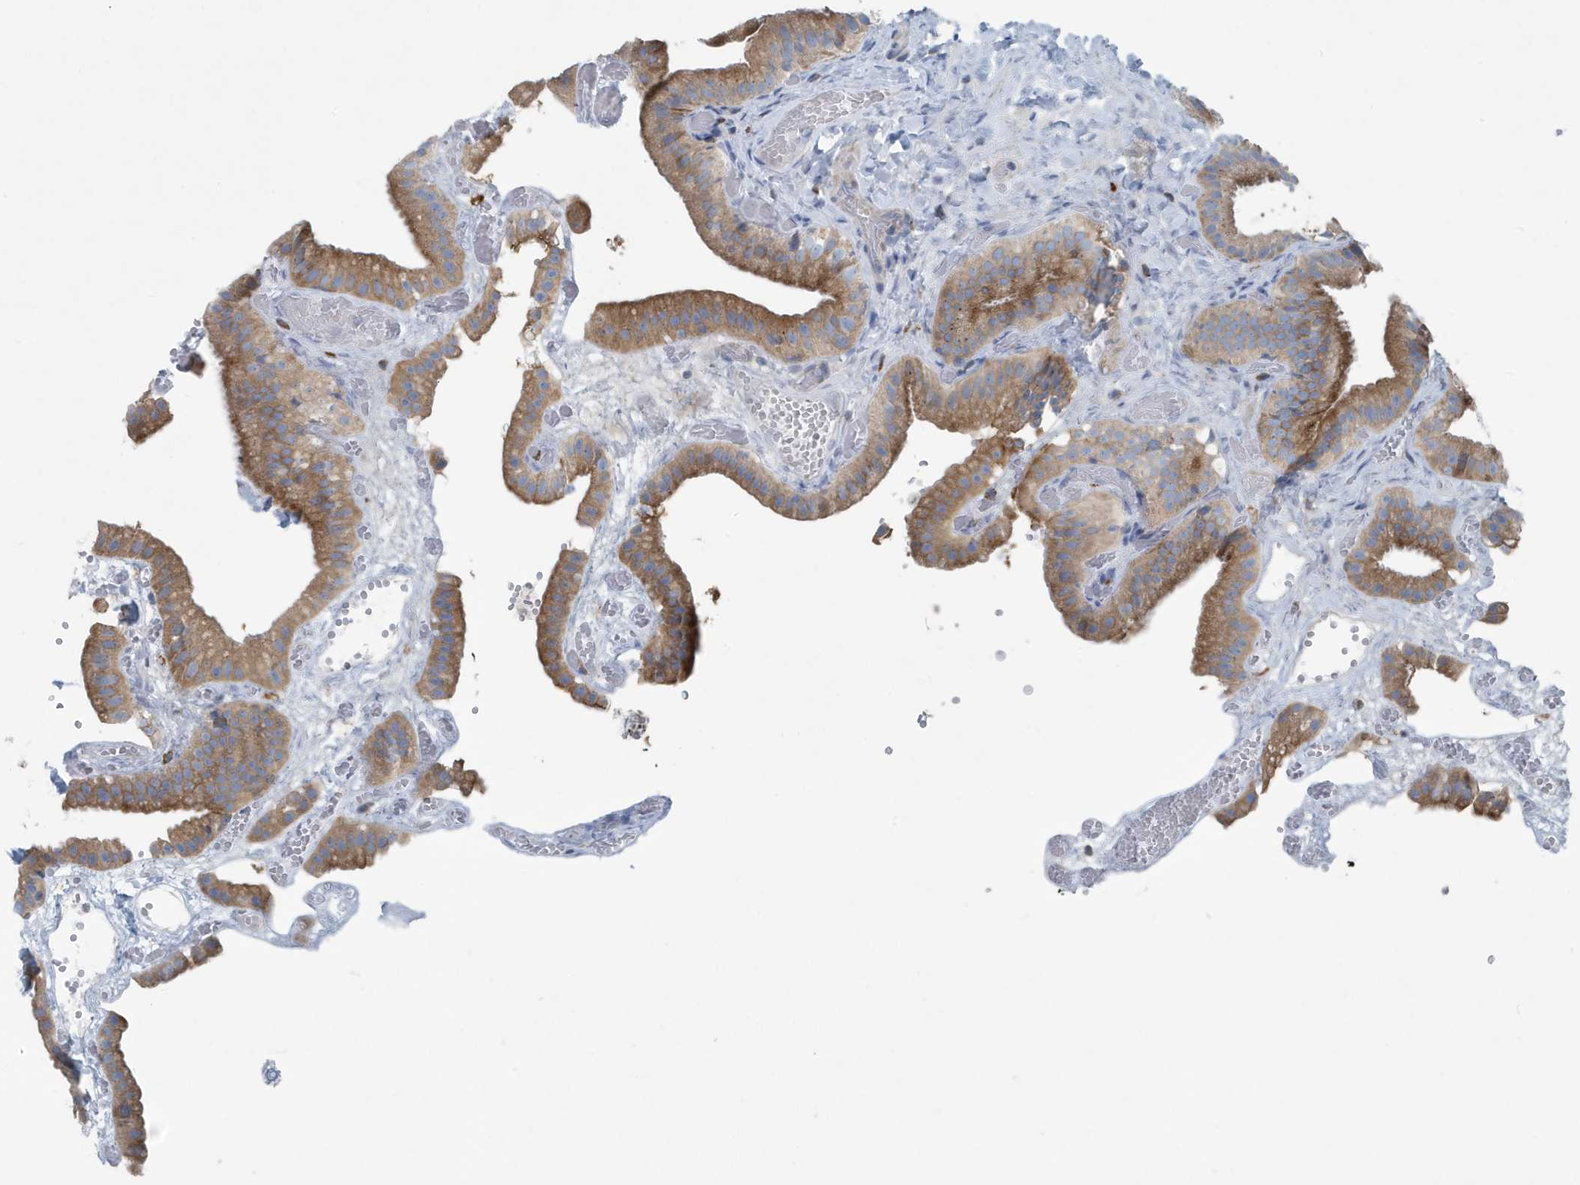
{"staining": {"intensity": "moderate", "quantity": ">75%", "location": "cytoplasmic/membranous"}, "tissue": "gallbladder", "cell_type": "Glandular cells", "image_type": "normal", "snomed": [{"axis": "morphology", "description": "Normal tissue, NOS"}, {"axis": "topography", "description": "Gallbladder"}], "caption": "Immunohistochemistry (IHC) staining of benign gallbladder, which reveals medium levels of moderate cytoplasmic/membranous expression in approximately >75% of glandular cells indicating moderate cytoplasmic/membranous protein staining. The staining was performed using DAB (brown) for protein detection and nuclei were counterstained in hematoxylin (blue).", "gene": "PPM1M", "patient": {"sex": "female", "age": 64}}